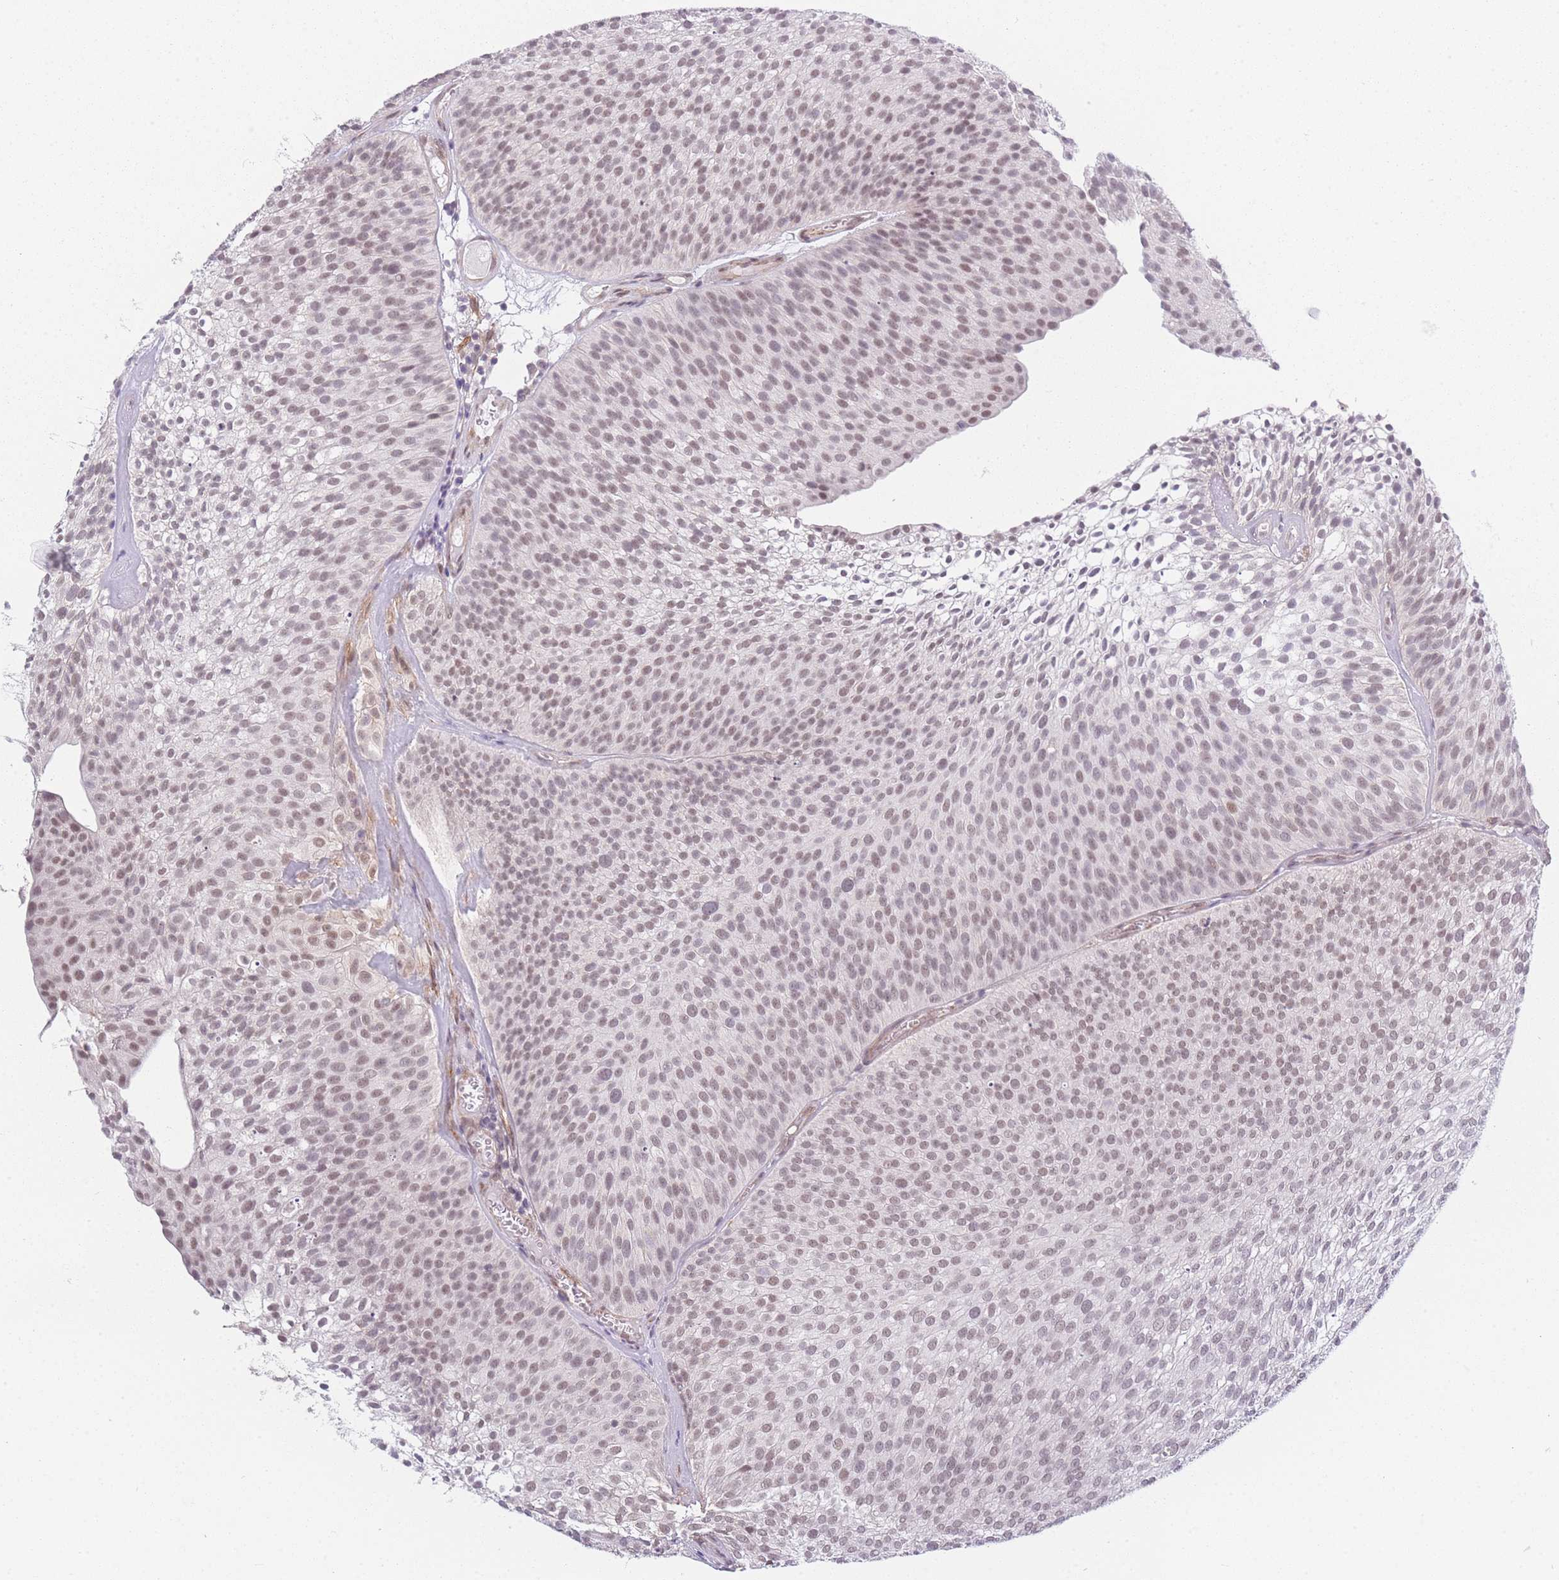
{"staining": {"intensity": "moderate", "quantity": ">75%", "location": "nuclear"}, "tissue": "urothelial cancer", "cell_type": "Tumor cells", "image_type": "cancer", "snomed": [{"axis": "morphology", "description": "Urothelial carcinoma, Low grade"}, {"axis": "topography", "description": "Urinary bladder"}], "caption": "There is medium levels of moderate nuclear expression in tumor cells of urothelial cancer, as demonstrated by immunohistochemical staining (brown color).", "gene": "SIN3B", "patient": {"sex": "male", "age": 91}}